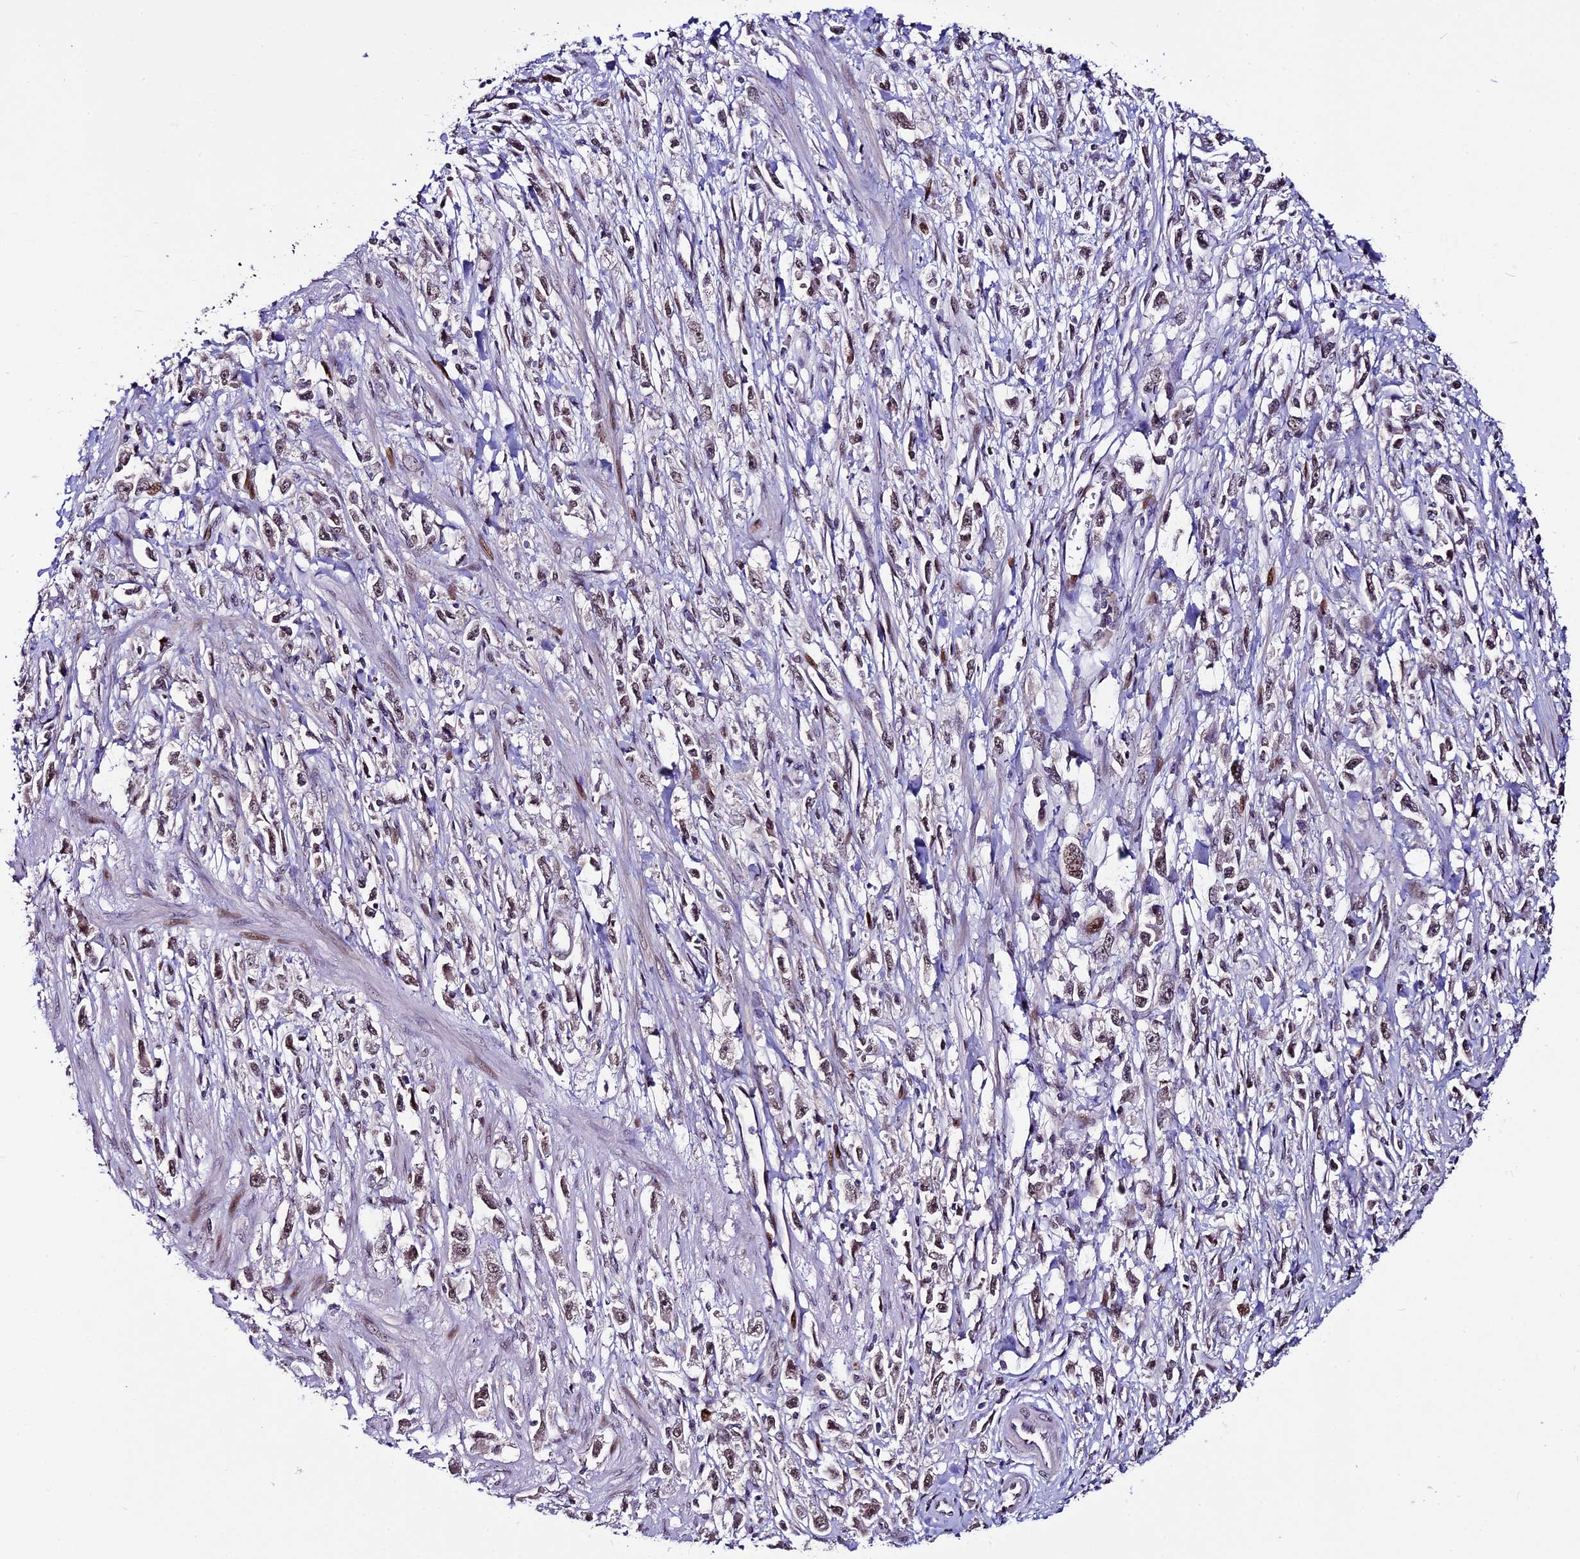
{"staining": {"intensity": "weak", "quantity": ">75%", "location": "nuclear"}, "tissue": "stomach cancer", "cell_type": "Tumor cells", "image_type": "cancer", "snomed": [{"axis": "morphology", "description": "Adenocarcinoma, NOS"}, {"axis": "topography", "description": "Stomach"}], "caption": "Immunohistochemical staining of human stomach cancer (adenocarcinoma) demonstrates low levels of weak nuclear protein positivity in approximately >75% of tumor cells.", "gene": "TCP11L2", "patient": {"sex": "female", "age": 59}}